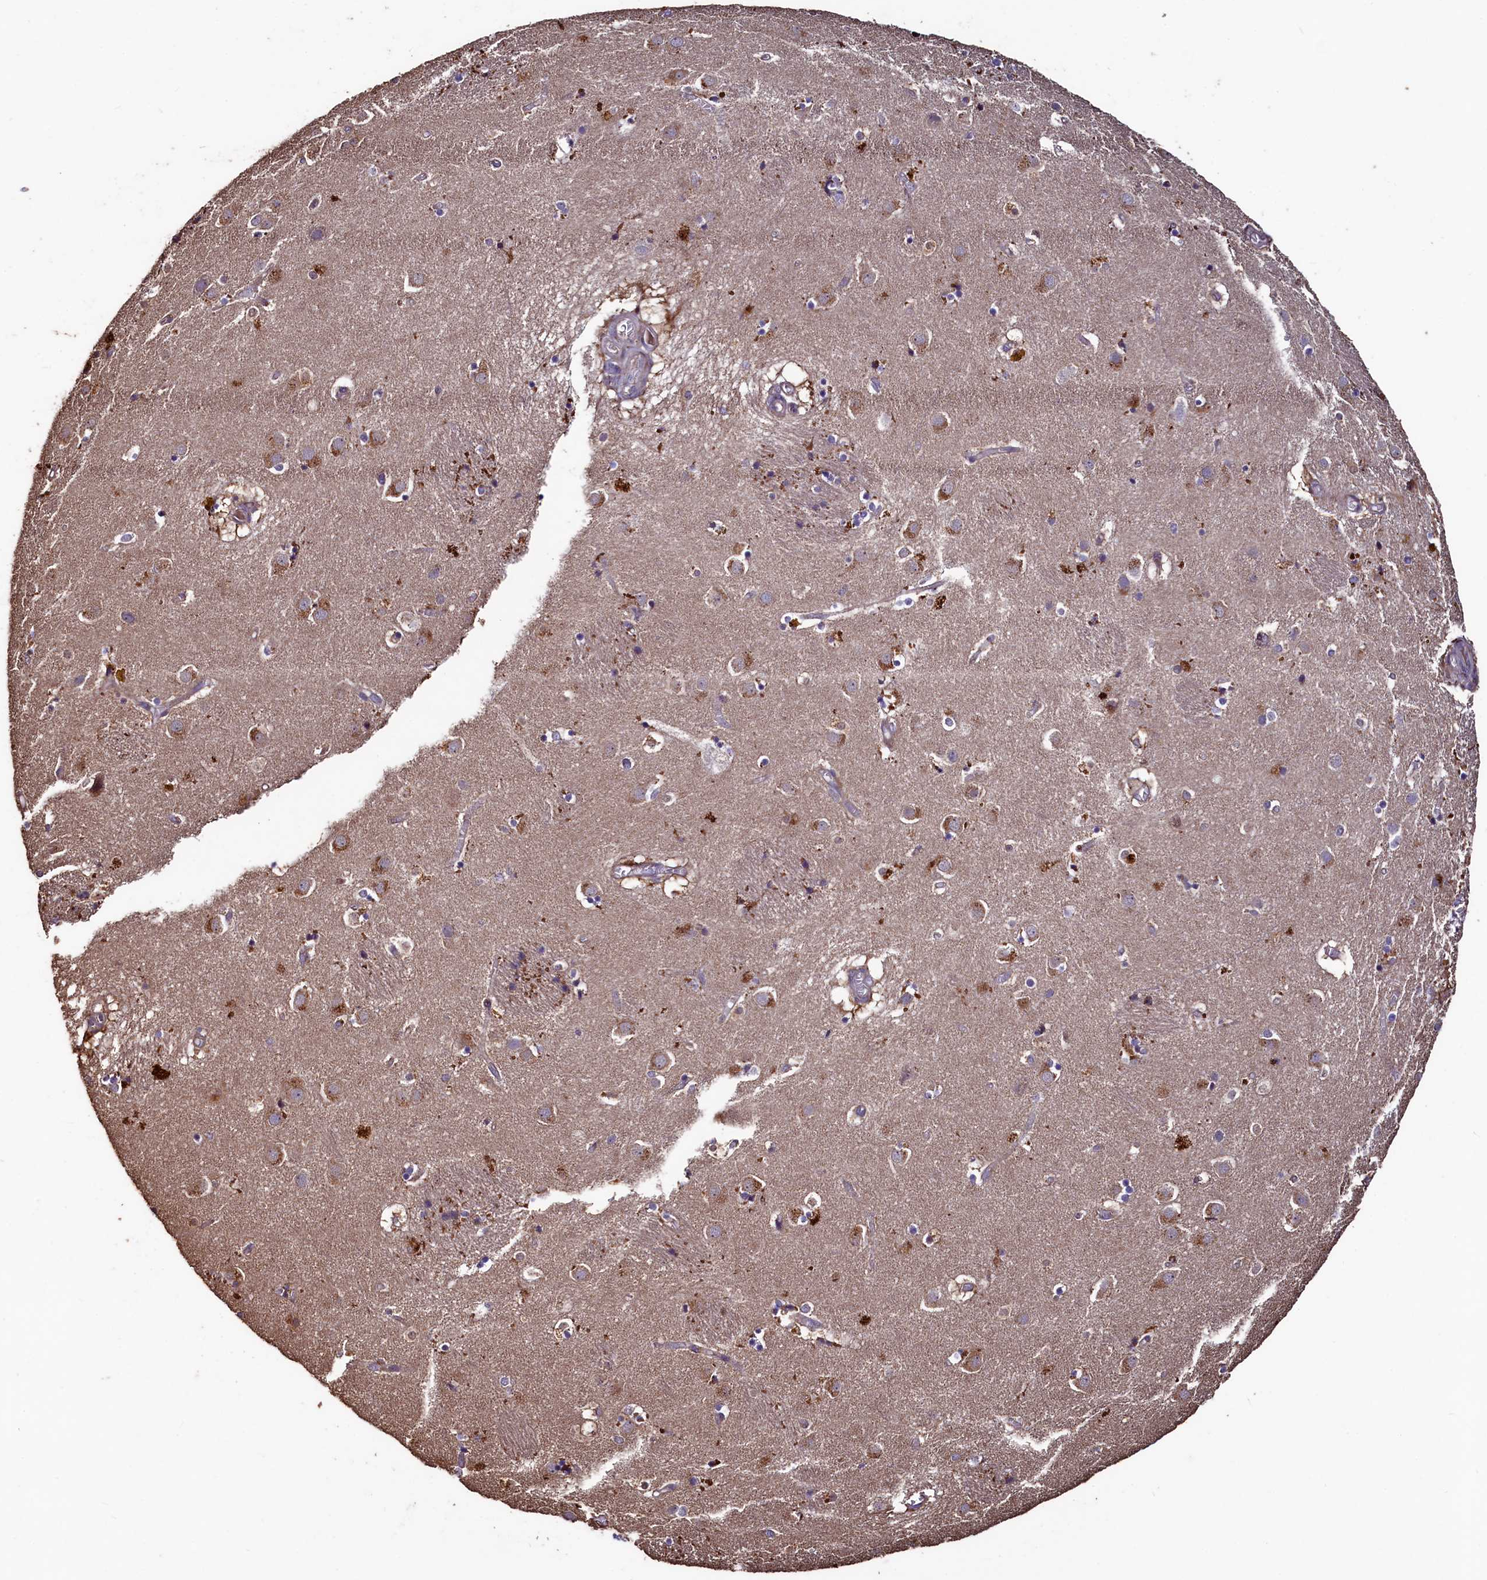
{"staining": {"intensity": "moderate", "quantity": "<25%", "location": "cytoplasmic/membranous"}, "tissue": "caudate", "cell_type": "Glial cells", "image_type": "normal", "snomed": [{"axis": "morphology", "description": "Normal tissue, NOS"}, {"axis": "topography", "description": "Lateral ventricle wall"}], "caption": "Immunohistochemistry (IHC) (DAB) staining of benign caudate displays moderate cytoplasmic/membranous protein positivity in about <25% of glial cells.", "gene": "TMEM98", "patient": {"sex": "male", "age": 70}}